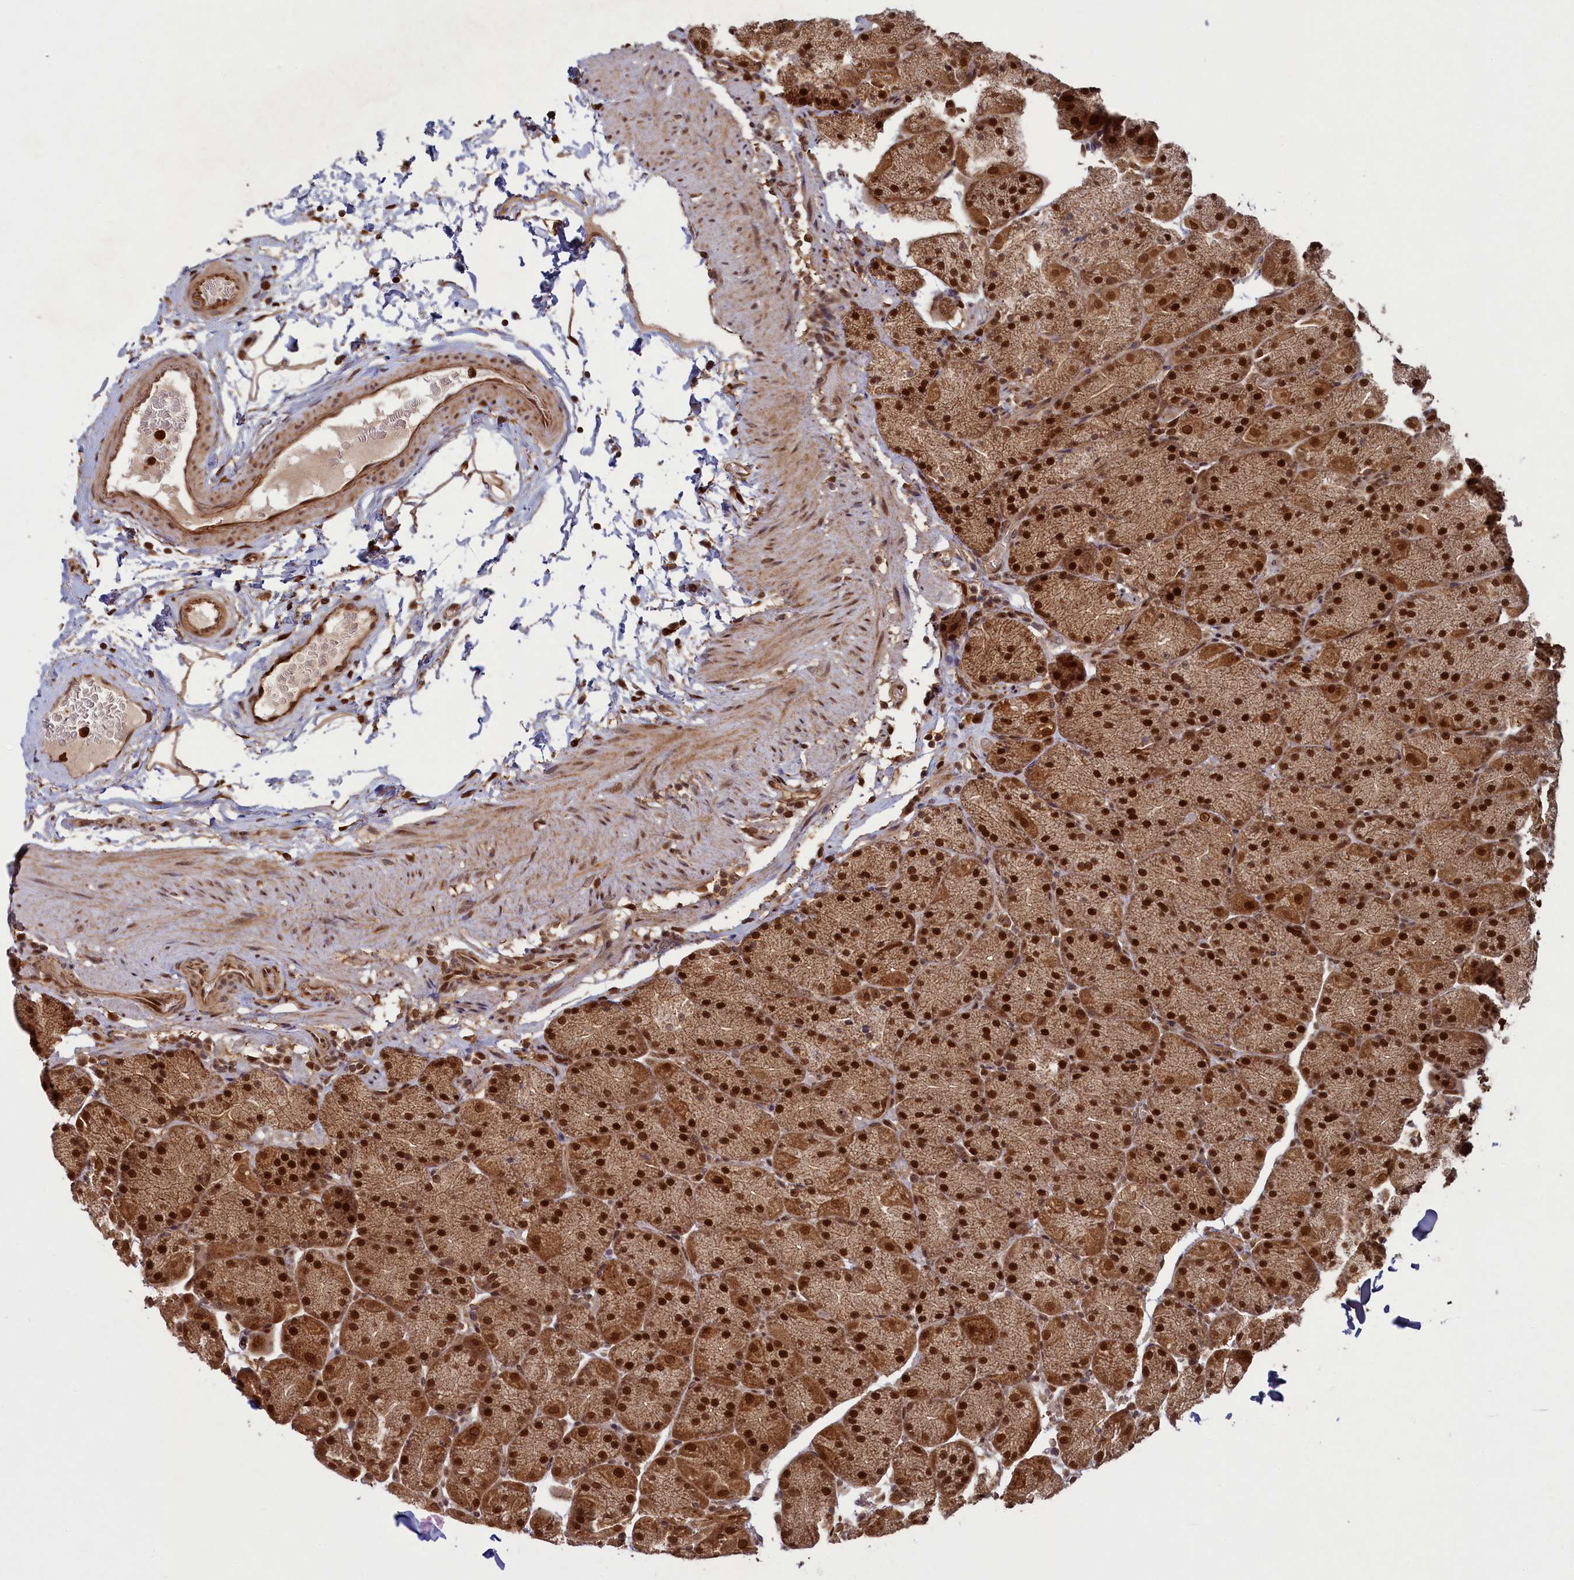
{"staining": {"intensity": "strong", "quantity": ">75%", "location": "cytoplasmic/membranous,nuclear"}, "tissue": "stomach", "cell_type": "Glandular cells", "image_type": "normal", "snomed": [{"axis": "morphology", "description": "Normal tissue, NOS"}, {"axis": "topography", "description": "Stomach, upper"}, {"axis": "topography", "description": "Stomach, lower"}], "caption": "DAB immunohistochemical staining of normal human stomach shows strong cytoplasmic/membranous,nuclear protein staining in approximately >75% of glandular cells.", "gene": "NAE1", "patient": {"sex": "male", "age": 67}}